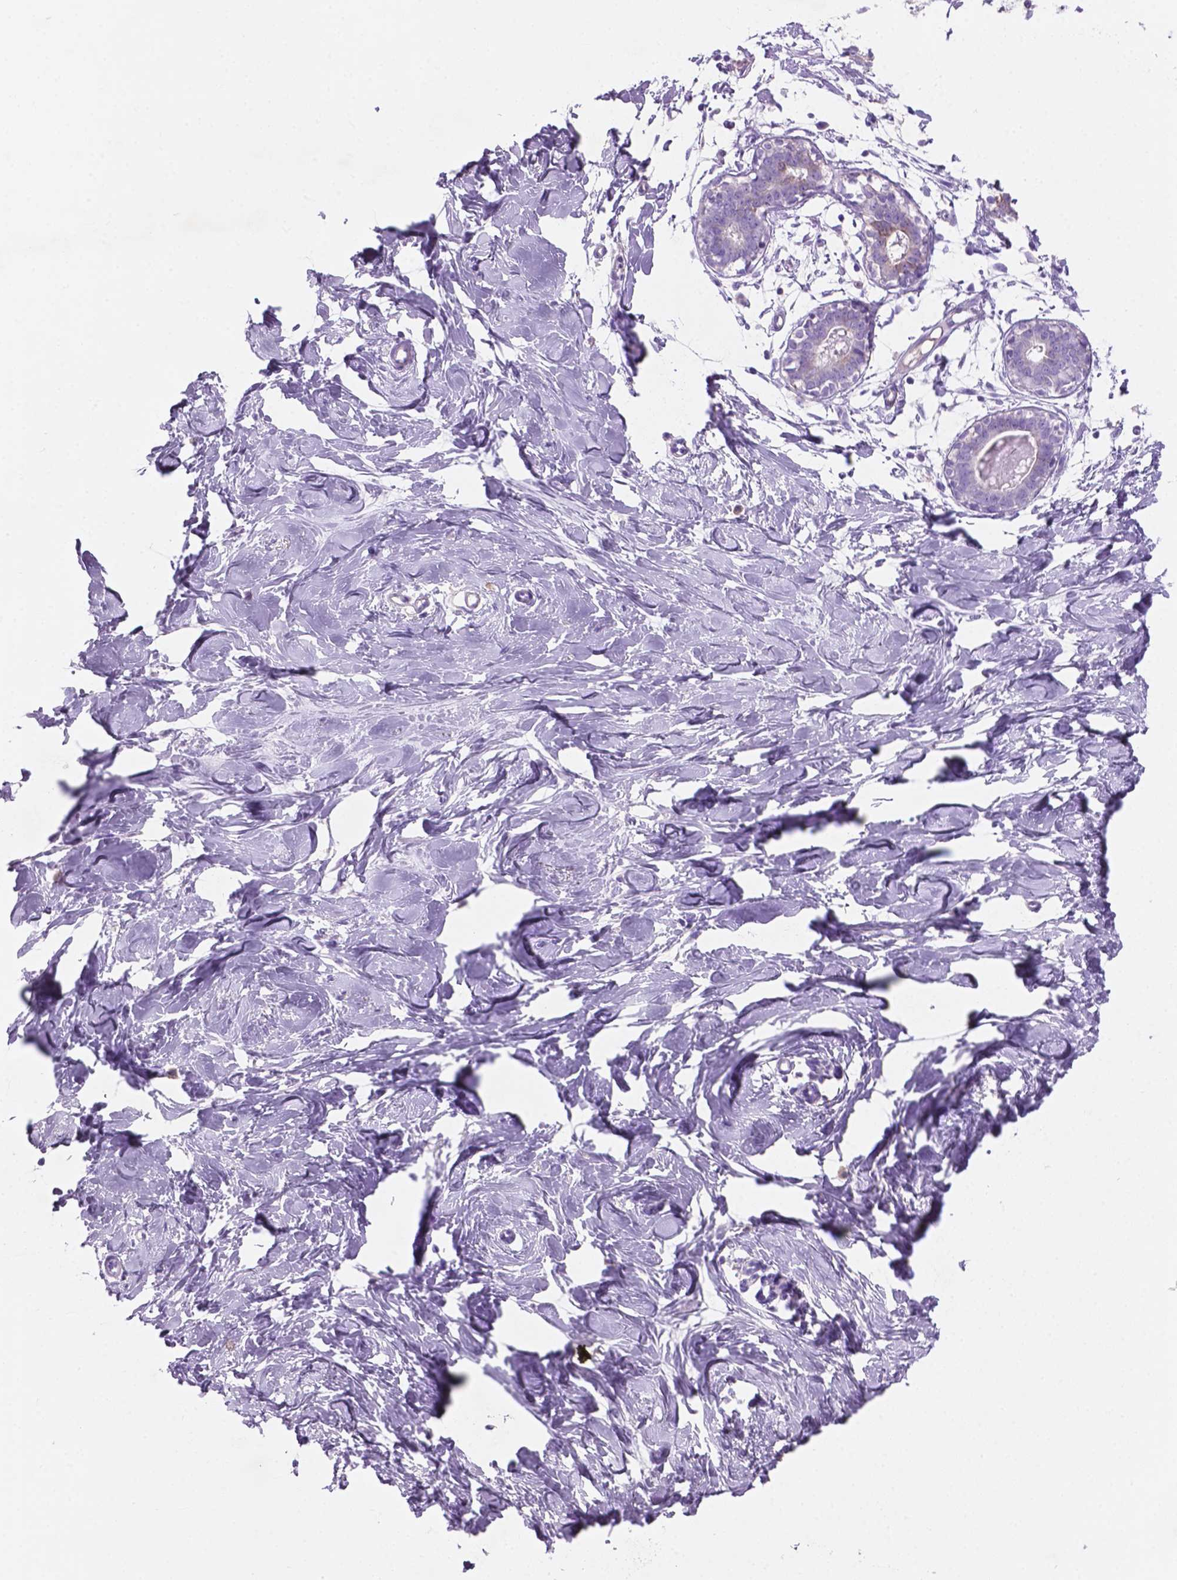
{"staining": {"intensity": "weak", "quantity": "<25%", "location": "cytoplasmic/membranous"}, "tissue": "breast", "cell_type": "Adipocytes", "image_type": "normal", "snomed": [{"axis": "morphology", "description": "Normal tissue, NOS"}, {"axis": "topography", "description": "Breast"}], "caption": "The photomicrograph displays no staining of adipocytes in benign breast. The staining was performed using DAB to visualize the protein expression in brown, while the nuclei were stained in blue with hematoxylin (Magnification: 20x).", "gene": "POU4F1", "patient": {"sex": "female", "age": 27}}